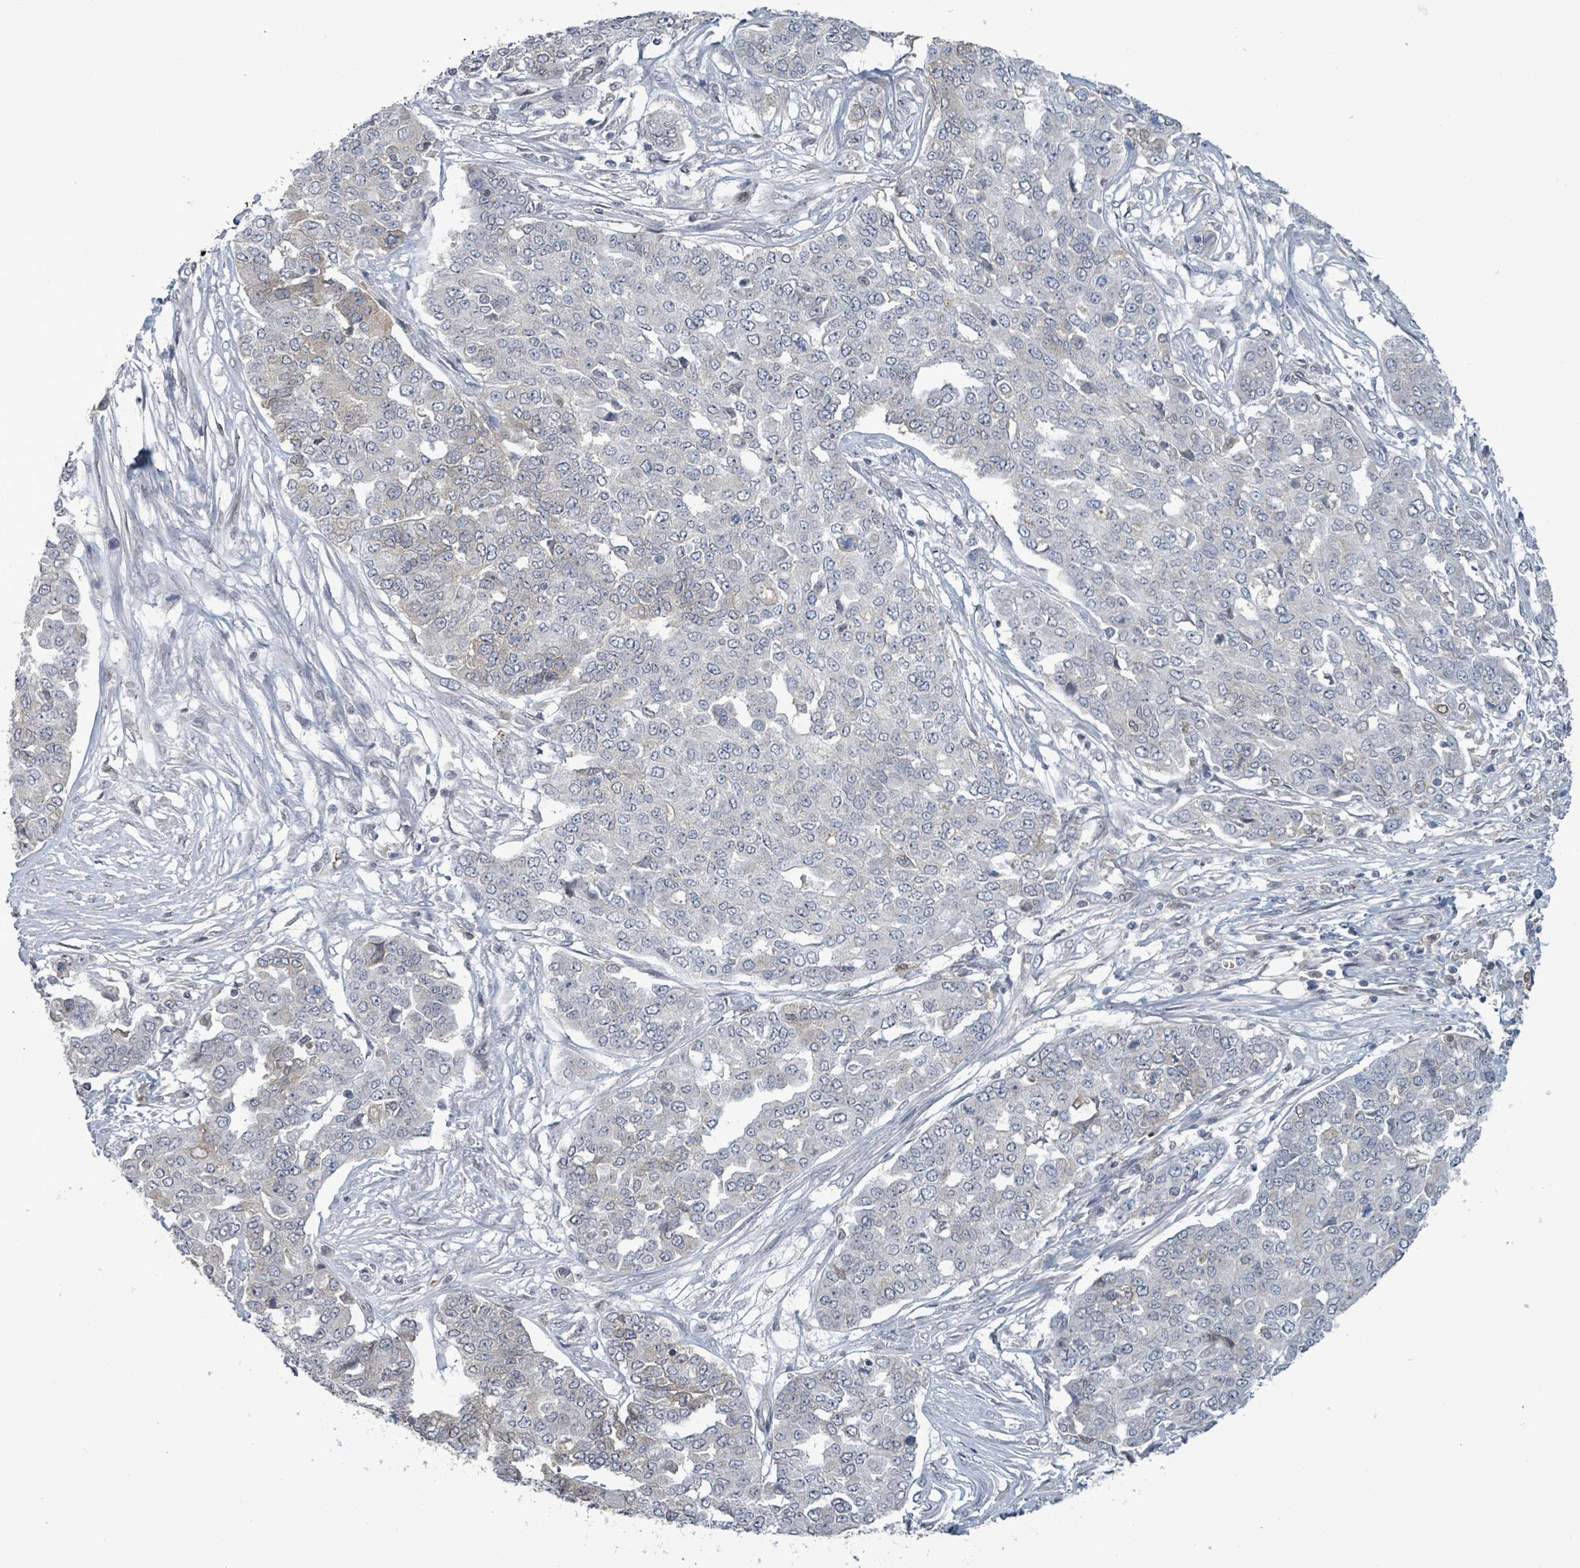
{"staining": {"intensity": "negative", "quantity": "none", "location": "none"}, "tissue": "ovarian cancer", "cell_type": "Tumor cells", "image_type": "cancer", "snomed": [{"axis": "morphology", "description": "Cystadenocarcinoma, serous, NOS"}, {"axis": "topography", "description": "Soft tissue"}, {"axis": "topography", "description": "Ovary"}], "caption": "Tumor cells are negative for brown protein staining in ovarian cancer.", "gene": "GRM8", "patient": {"sex": "female", "age": 57}}